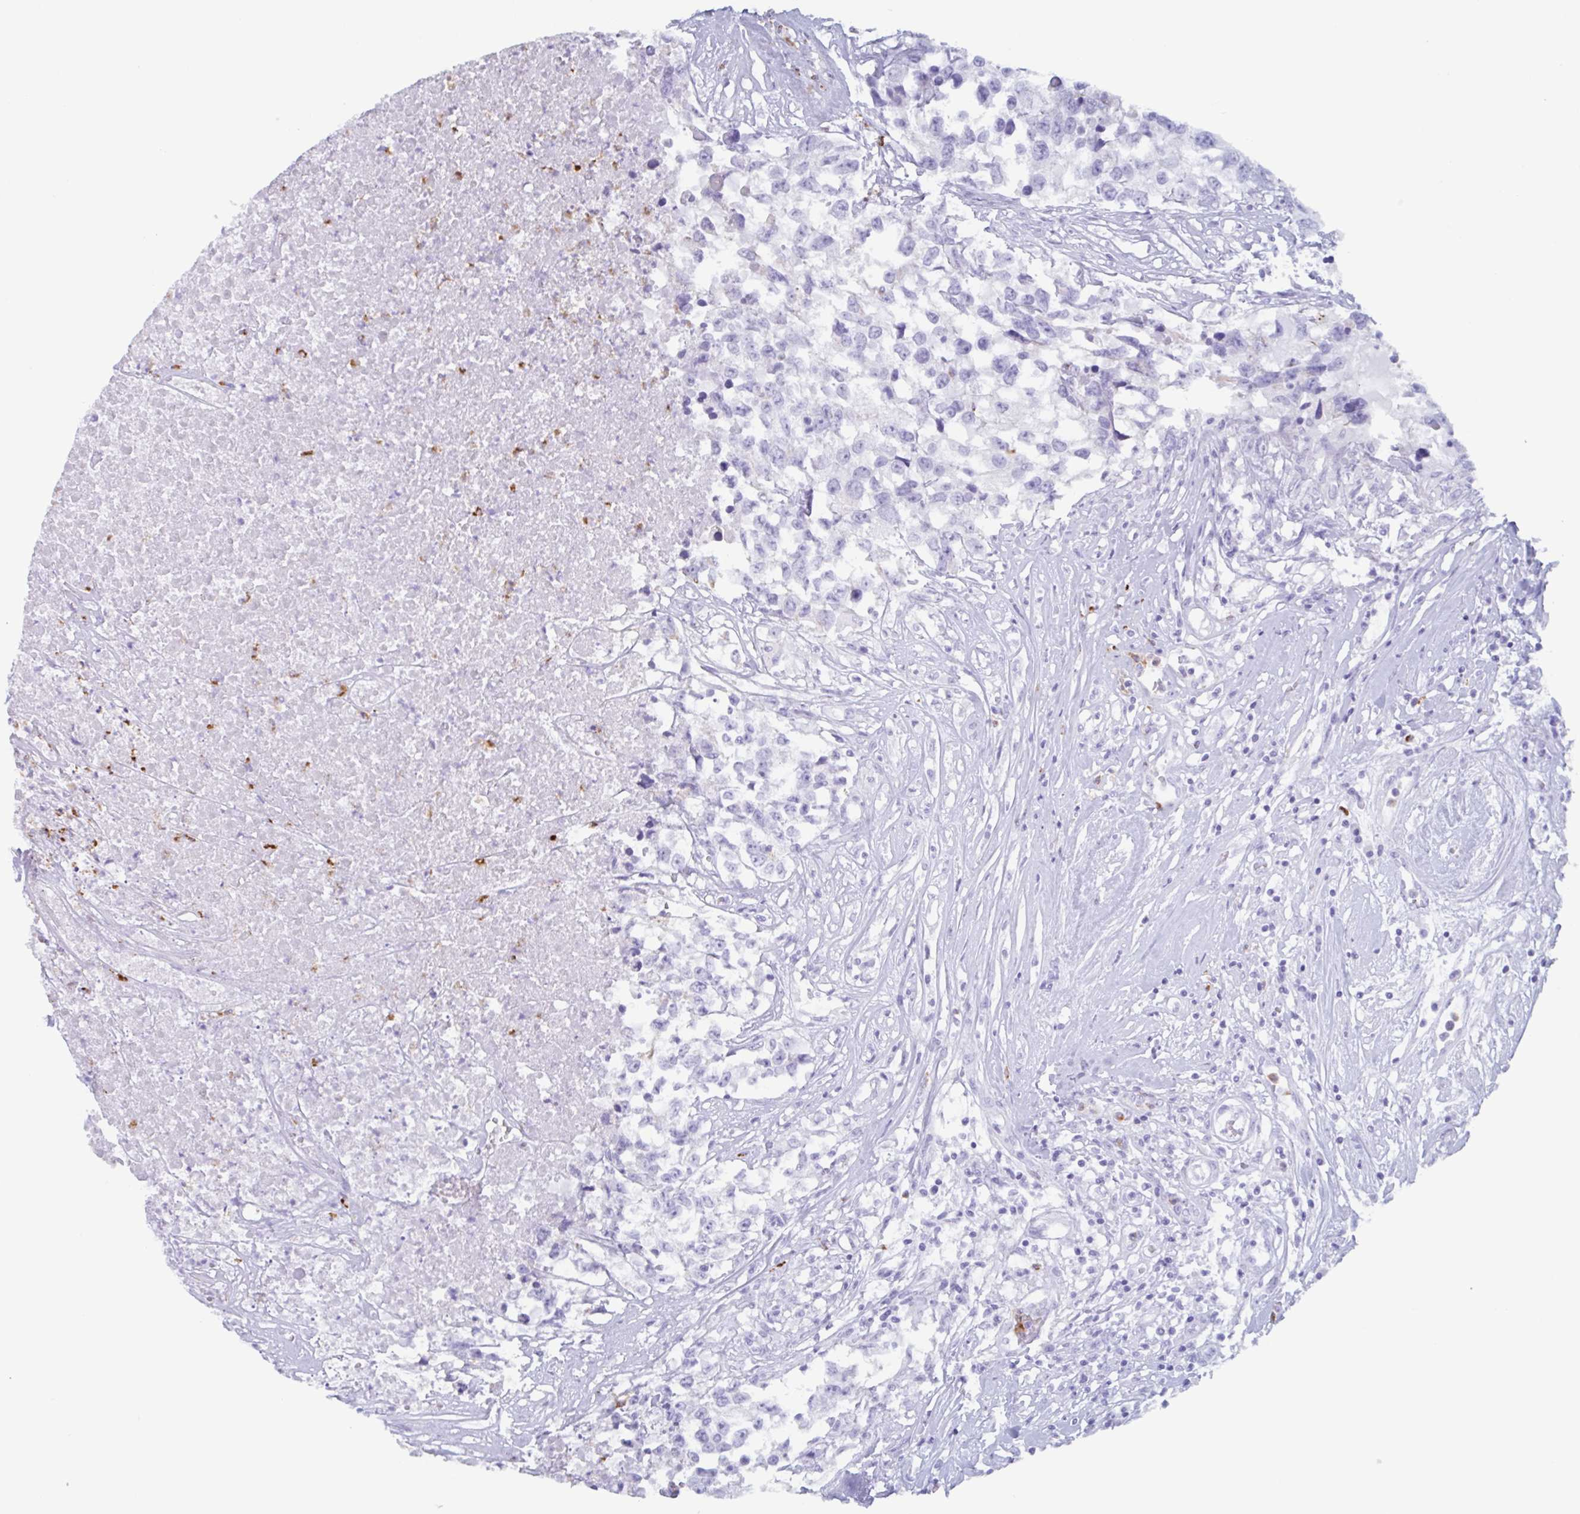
{"staining": {"intensity": "negative", "quantity": "none", "location": "none"}, "tissue": "testis cancer", "cell_type": "Tumor cells", "image_type": "cancer", "snomed": [{"axis": "morphology", "description": "Carcinoma, Embryonal, NOS"}, {"axis": "topography", "description": "Testis"}], "caption": "IHC image of testis cancer stained for a protein (brown), which demonstrates no positivity in tumor cells.", "gene": "DTWD2", "patient": {"sex": "male", "age": 83}}